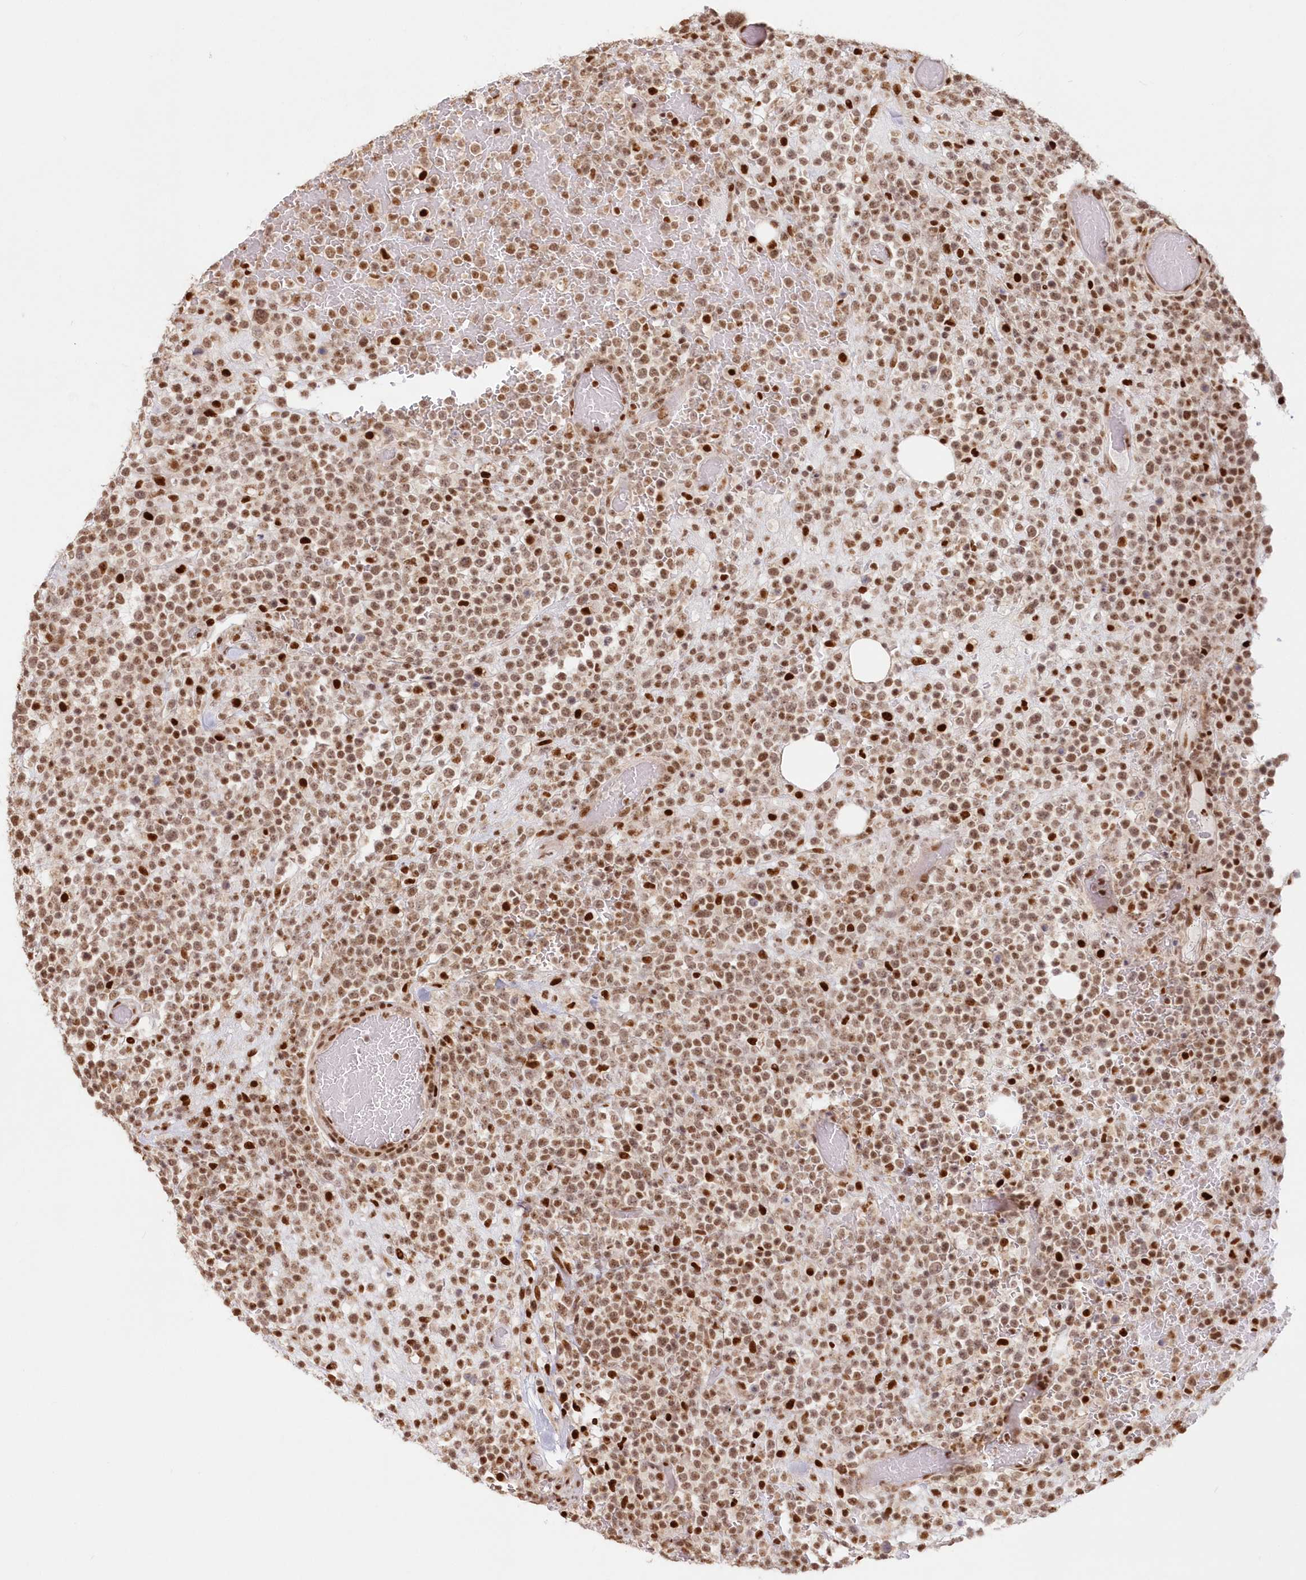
{"staining": {"intensity": "moderate", "quantity": ">75%", "location": "nuclear"}, "tissue": "lymphoma", "cell_type": "Tumor cells", "image_type": "cancer", "snomed": [{"axis": "morphology", "description": "Malignant lymphoma, non-Hodgkin's type, High grade"}, {"axis": "topography", "description": "Colon"}], "caption": "This is a photomicrograph of IHC staining of high-grade malignant lymphoma, non-Hodgkin's type, which shows moderate expression in the nuclear of tumor cells.", "gene": "POLR2B", "patient": {"sex": "female", "age": 53}}